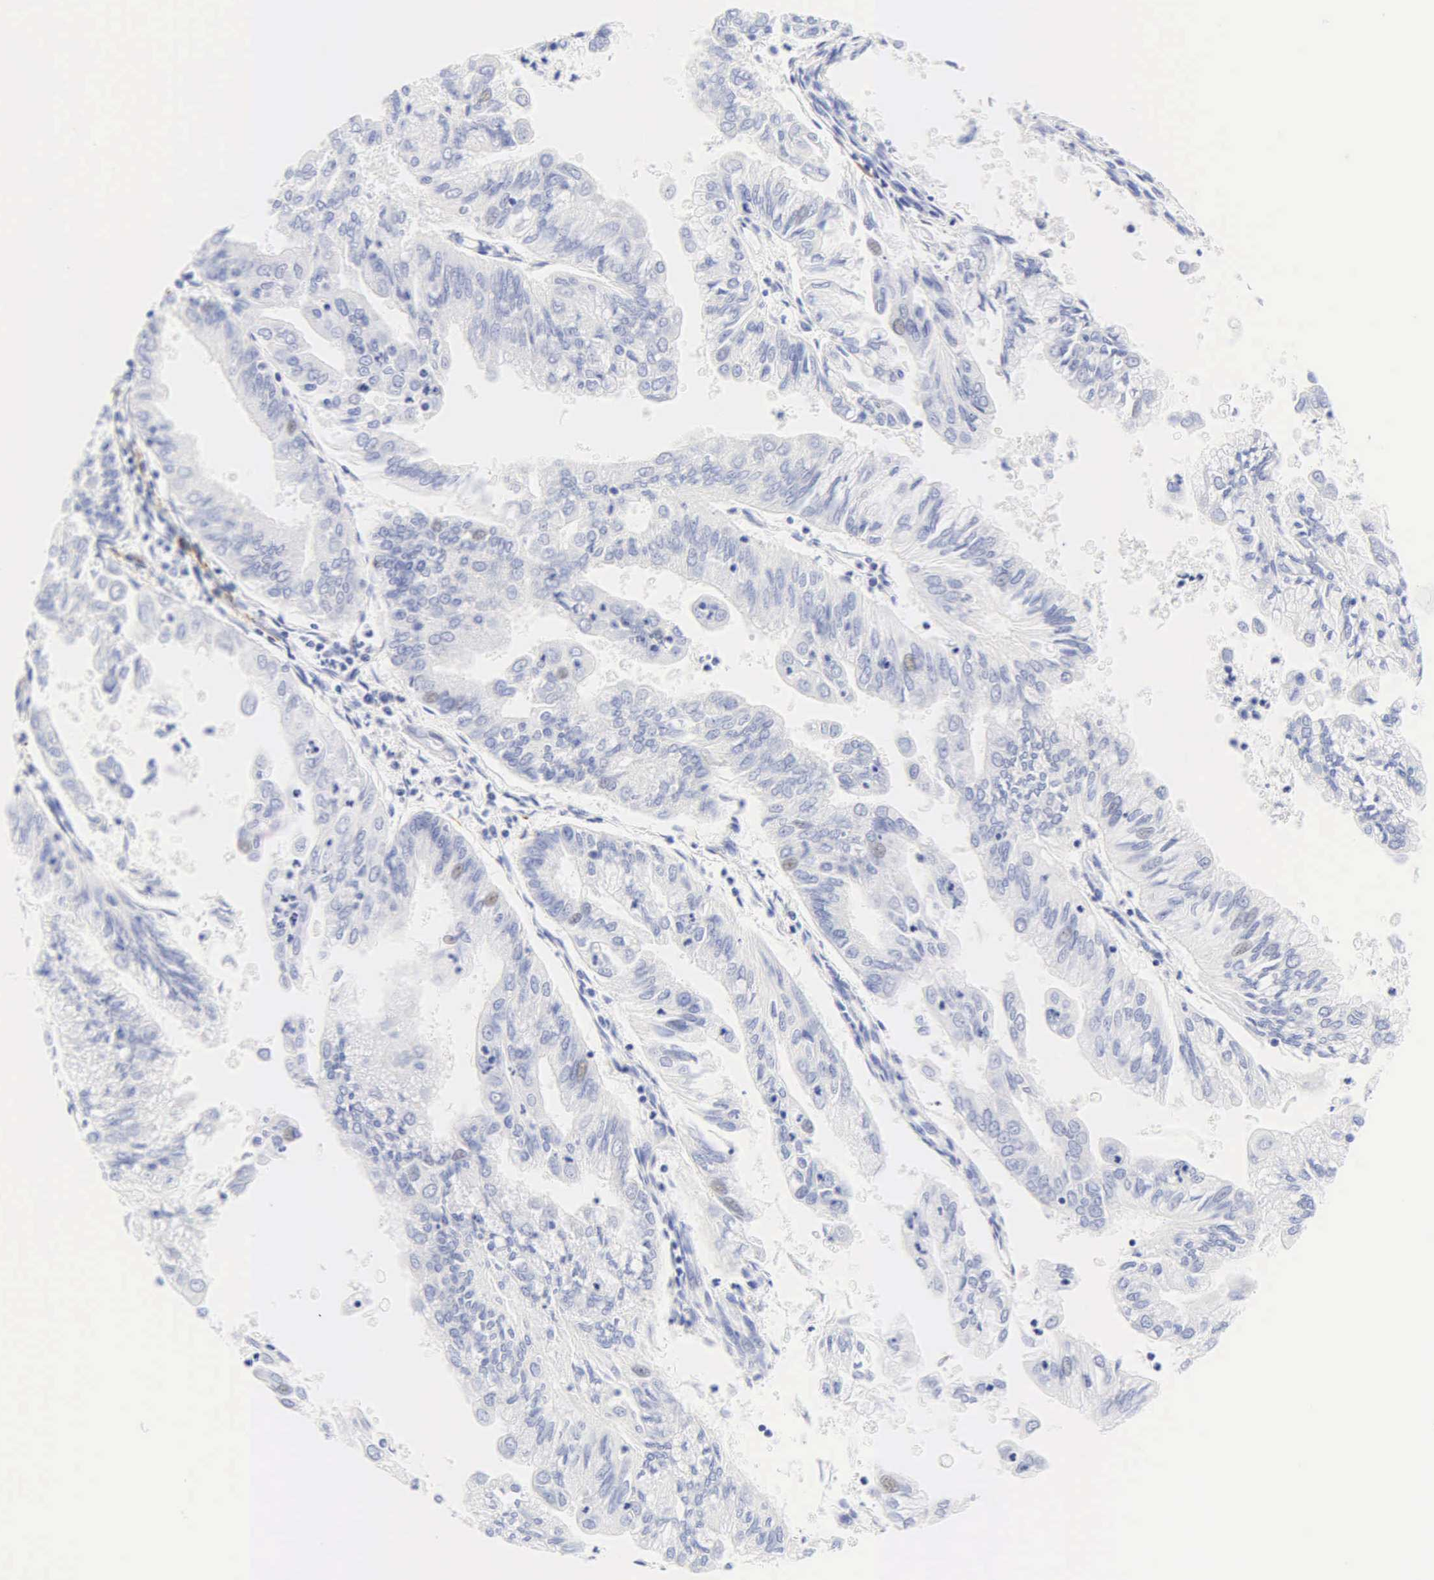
{"staining": {"intensity": "negative", "quantity": "none", "location": "none"}, "tissue": "endometrial cancer", "cell_type": "Tumor cells", "image_type": "cancer", "snomed": [{"axis": "morphology", "description": "Adenocarcinoma, NOS"}, {"axis": "topography", "description": "Endometrium"}], "caption": "Endometrial cancer (adenocarcinoma) stained for a protein using IHC demonstrates no expression tumor cells.", "gene": "DES", "patient": {"sex": "female", "age": 79}}